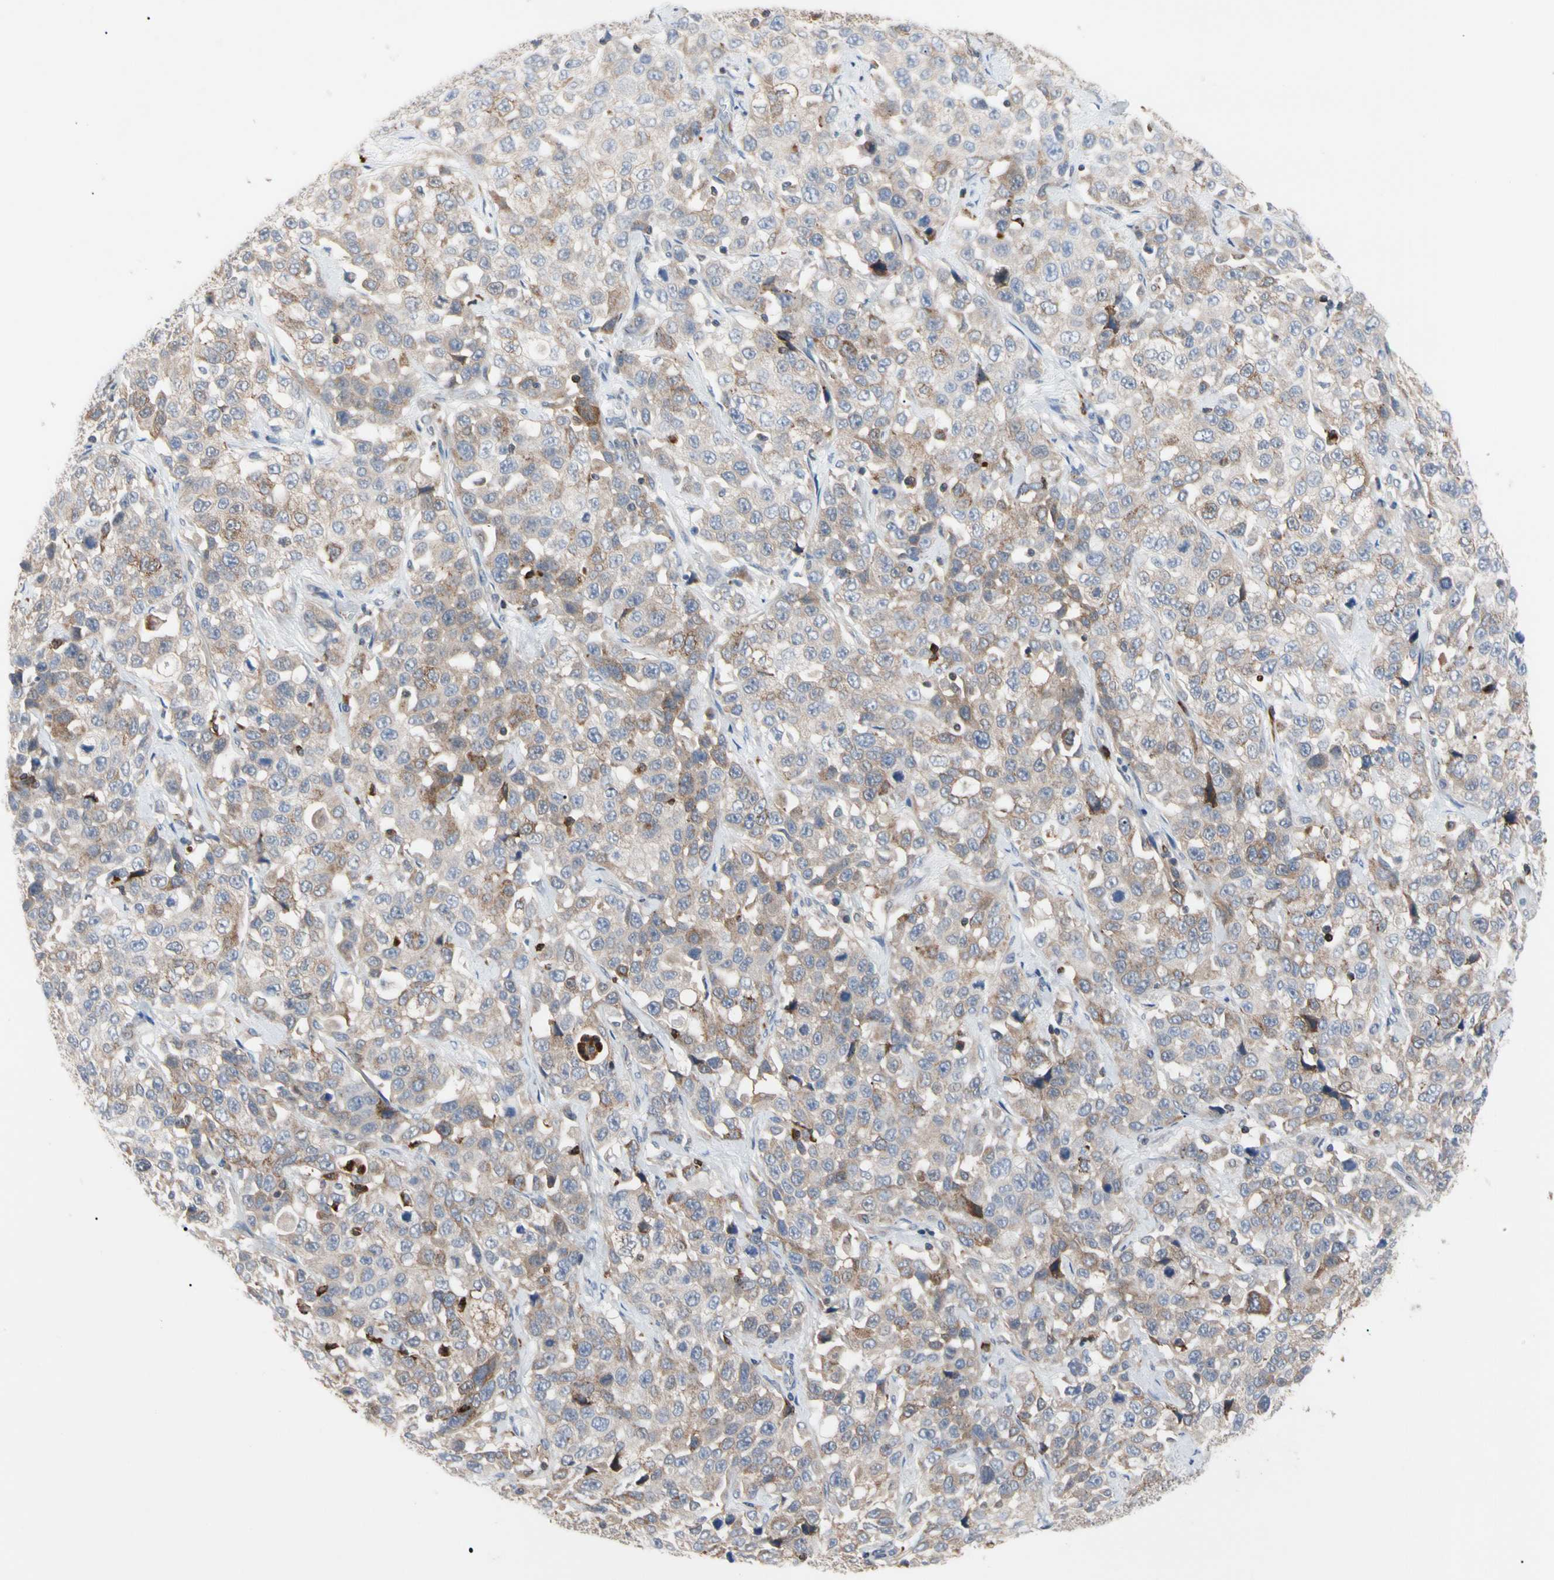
{"staining": {"intensity": "weak", "quantity": "25%-75%", "location": "cytoplasmic/membranous"}, "tissue": "stomach cancer", "cell_type": "Tumor cells", "image_type": "cancer", "snomed": [{"axis": "morphology", "description": "Normal tissue, NOS"}, {"axis": "morphology", "description": "Adenocarcinoma, NOS"}, {"axis": "topography", "description": "Stomach"}], "caption": "DAB (3,3'-diaminobenzidine) immunohistochemical staining of stomach cancer (adenocarcinoma) reveals weak cytoplasmic/membranous protein expression in approximately 25%-75% of tumor cells.", "gene": "MCL1", "patient": {"sex": "male", "age": 48}}